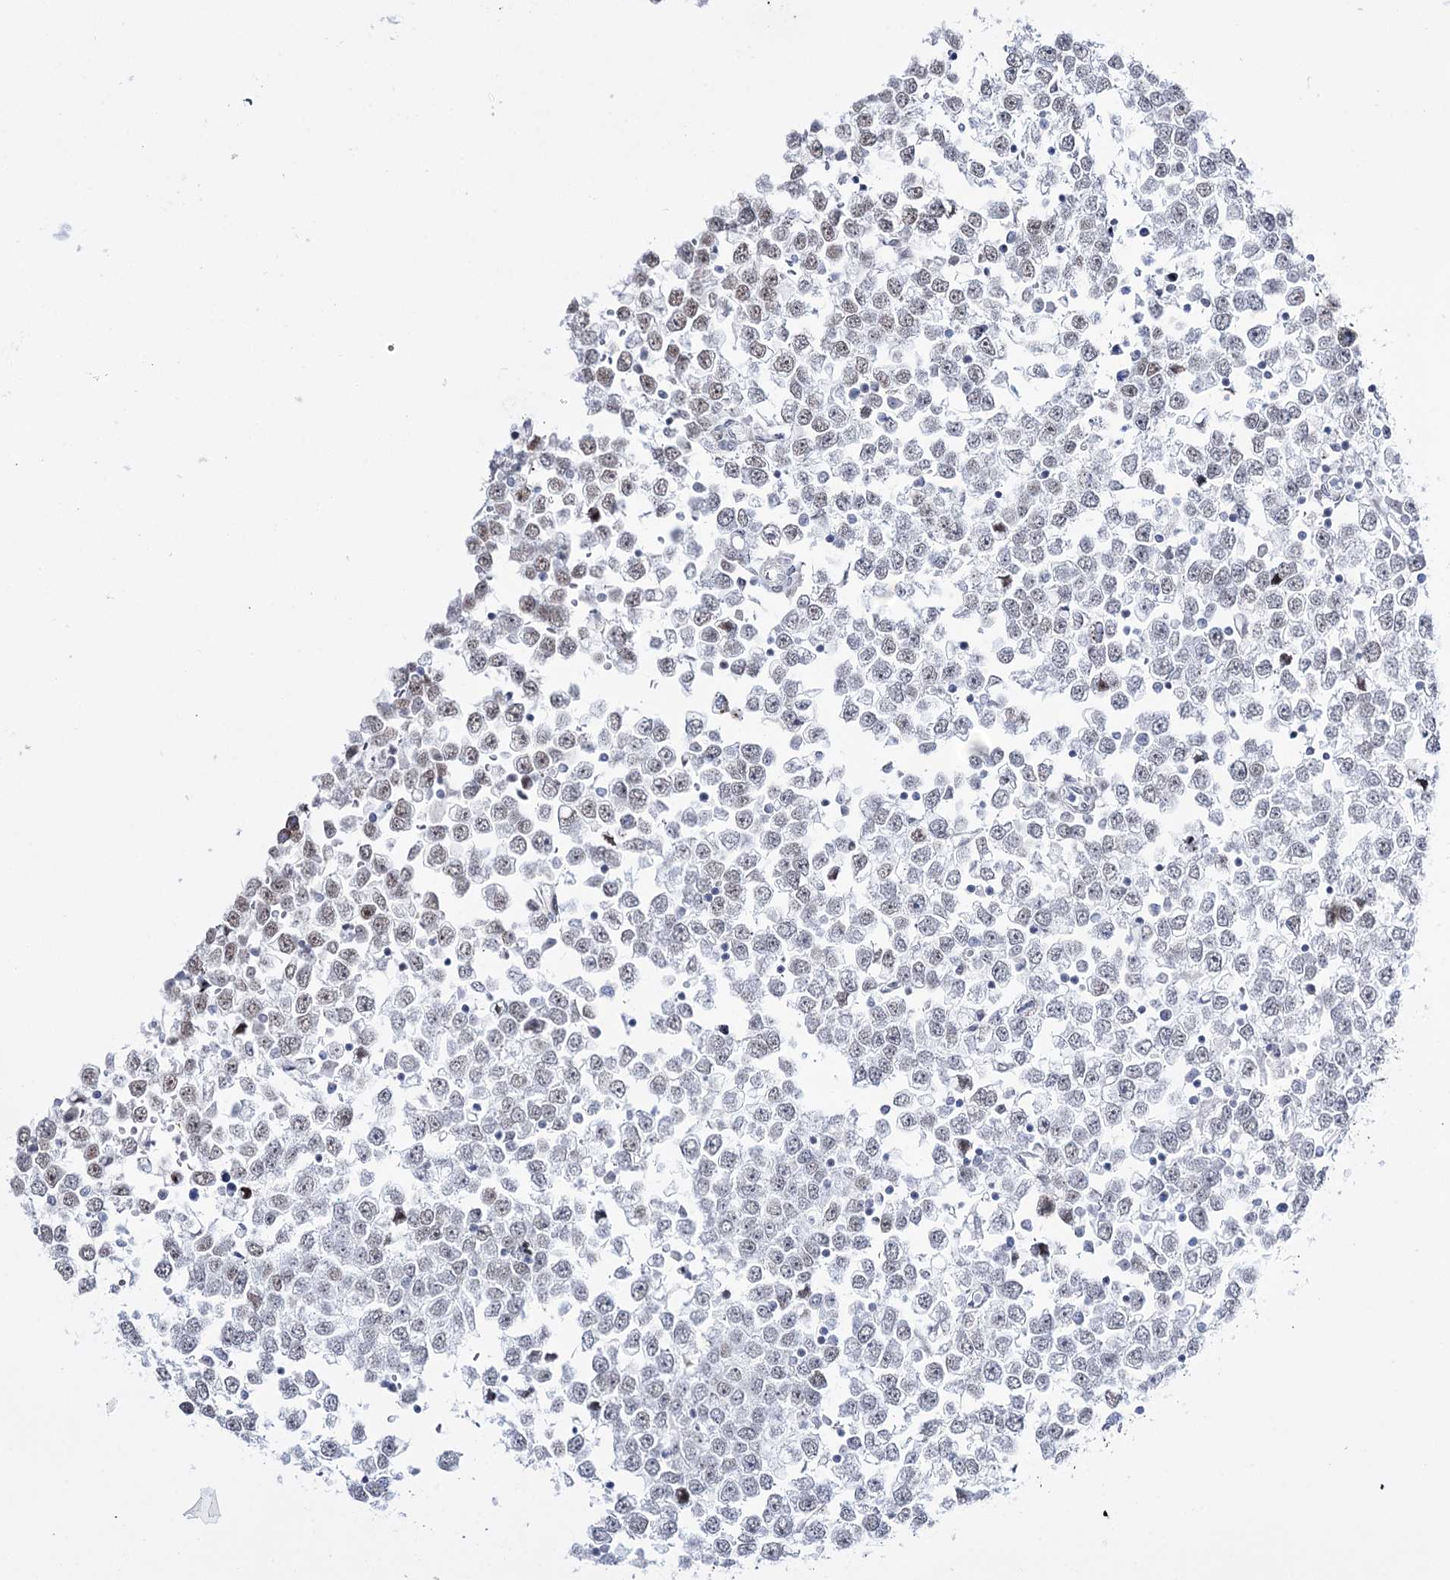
{"staining": {"intensity": "negative", "quantity": "none", "location": "none"}, "tissue": "testis cancer", "cell_type": "Tumor cells", "image_type": "cancer", "snomed": [{"axis": "morphology", "description": "Seminoma, NOS"}, {"axis": "topography", "description": "Testis"}], "caption": "This is an IHC image of human testis cancer (seminoma). There is no expression in tumor cells.", "gene": "RBM15B", "patient": {"sex": "male", "age": 65}}